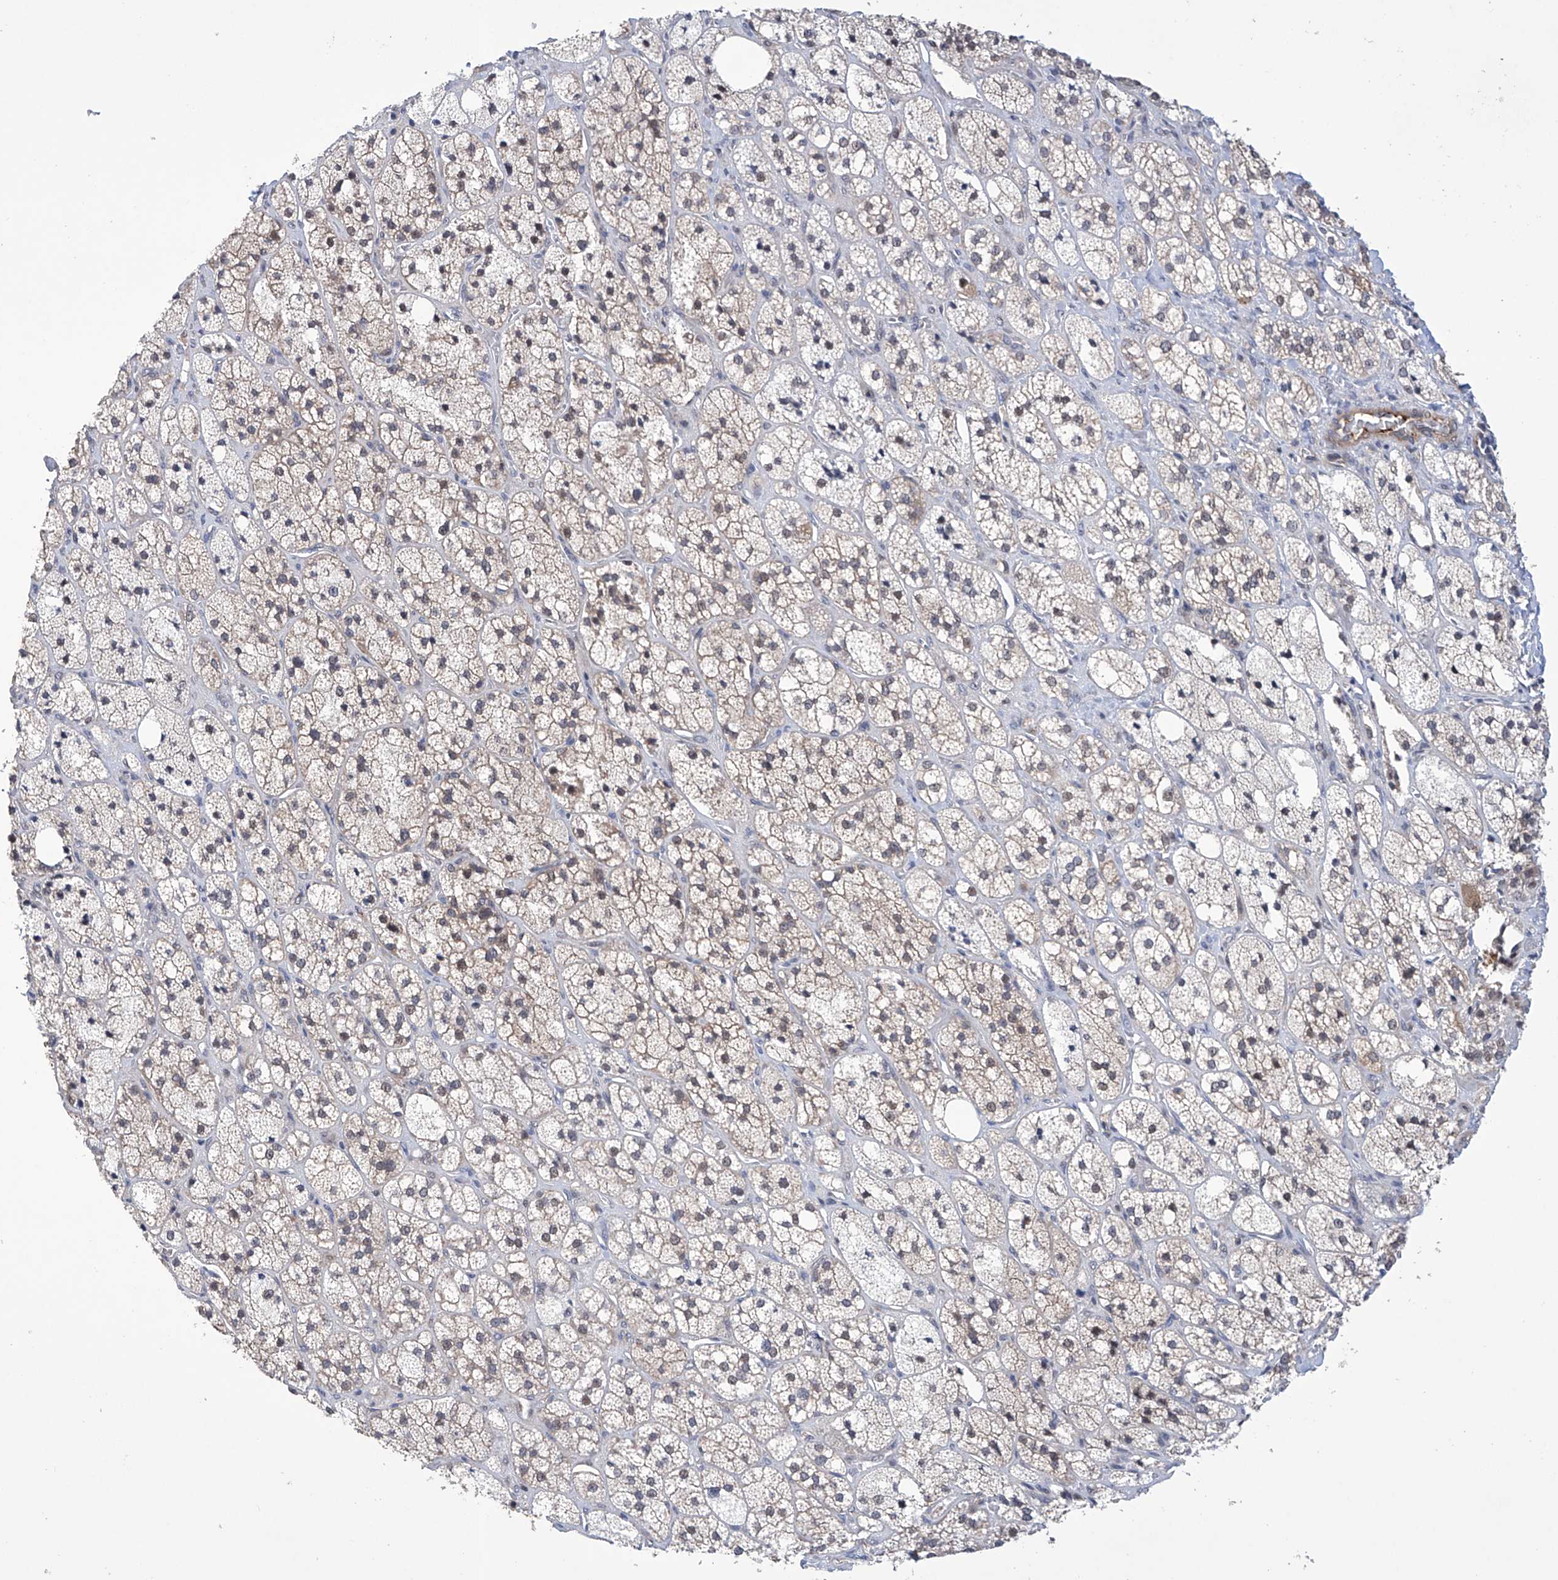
{"staining": {"intensity": "moderate", "quantity": "<25%", "location": "cytoplasmic/membranous"}, "tissue": "adrenal gland", "cell_type": "Glandular cells", "image_type": "normal", "snomed": [{"axis": "morphology", "description": "Normal tissue, NOS"}, {"axis": "topography", "description": "Adrenal gland"}], "caption": "A brown stain highlights moderate cytoplasmic/membranous staining of a protein in glandular cells of normal adrenal gland.", "gene": "AFG1L", "patient": {"sex": "male", "age": 61}}